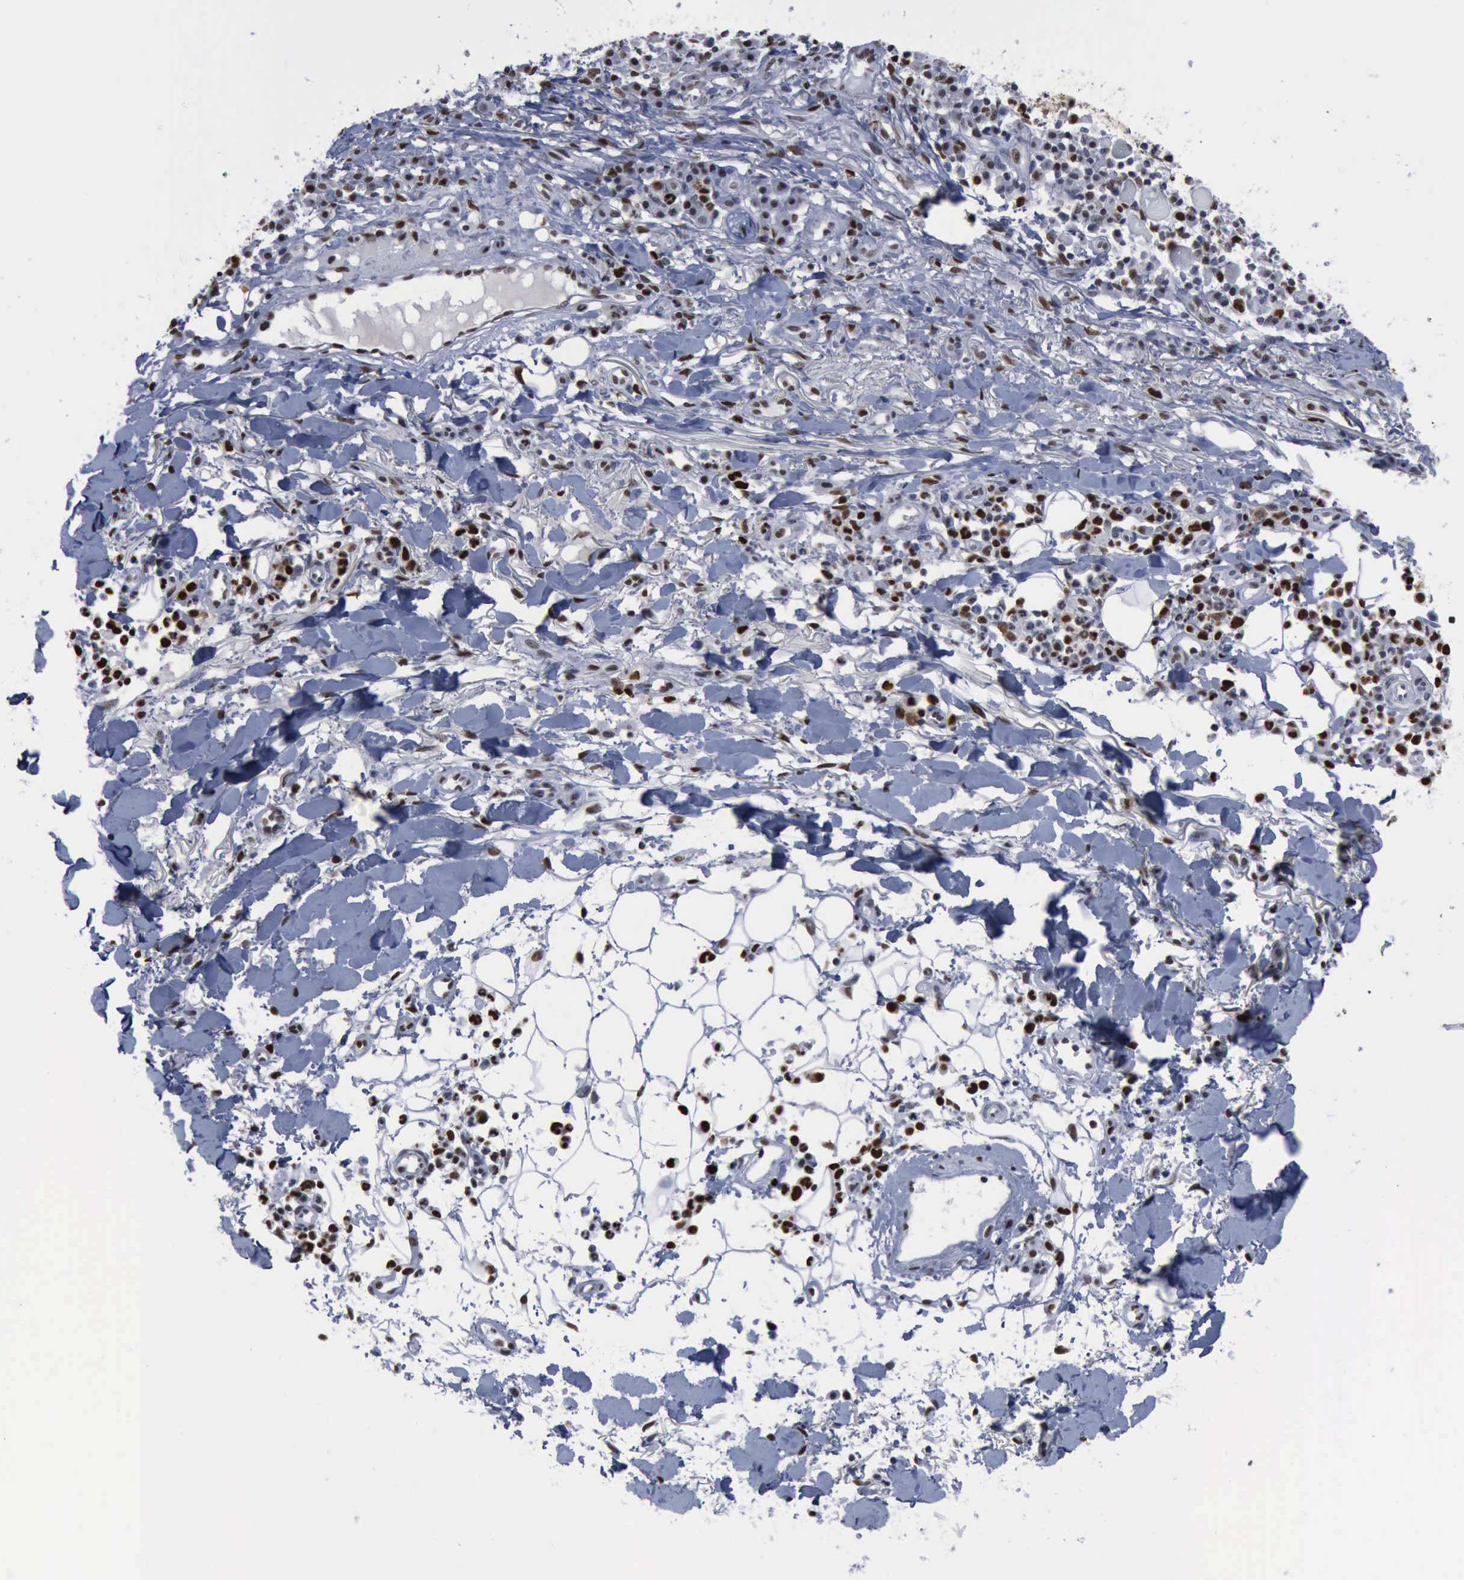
{"staining": {"intensity": "moderate", "quantity": "25%-75%", "location": "nuclear"}, "tissue": "skin cancer", "cell_type": "Tumor cells", "image_type": "cancer", "snomed": [{"axis": "morphology", "description": "Squamous cell carcinoma, NOS"}, {"axis": "topography", "description": "Skin"}], "caption": "Immunohistochemistry histopathology image of skin squamous cell carcinoma stained for a protein (brown), which reveals medium levels of moderate nuclear positivity in approximately 25%-75% of tumor cells.", "gene": "PCNA", "patient": {"sex": "female", "age": 89}}